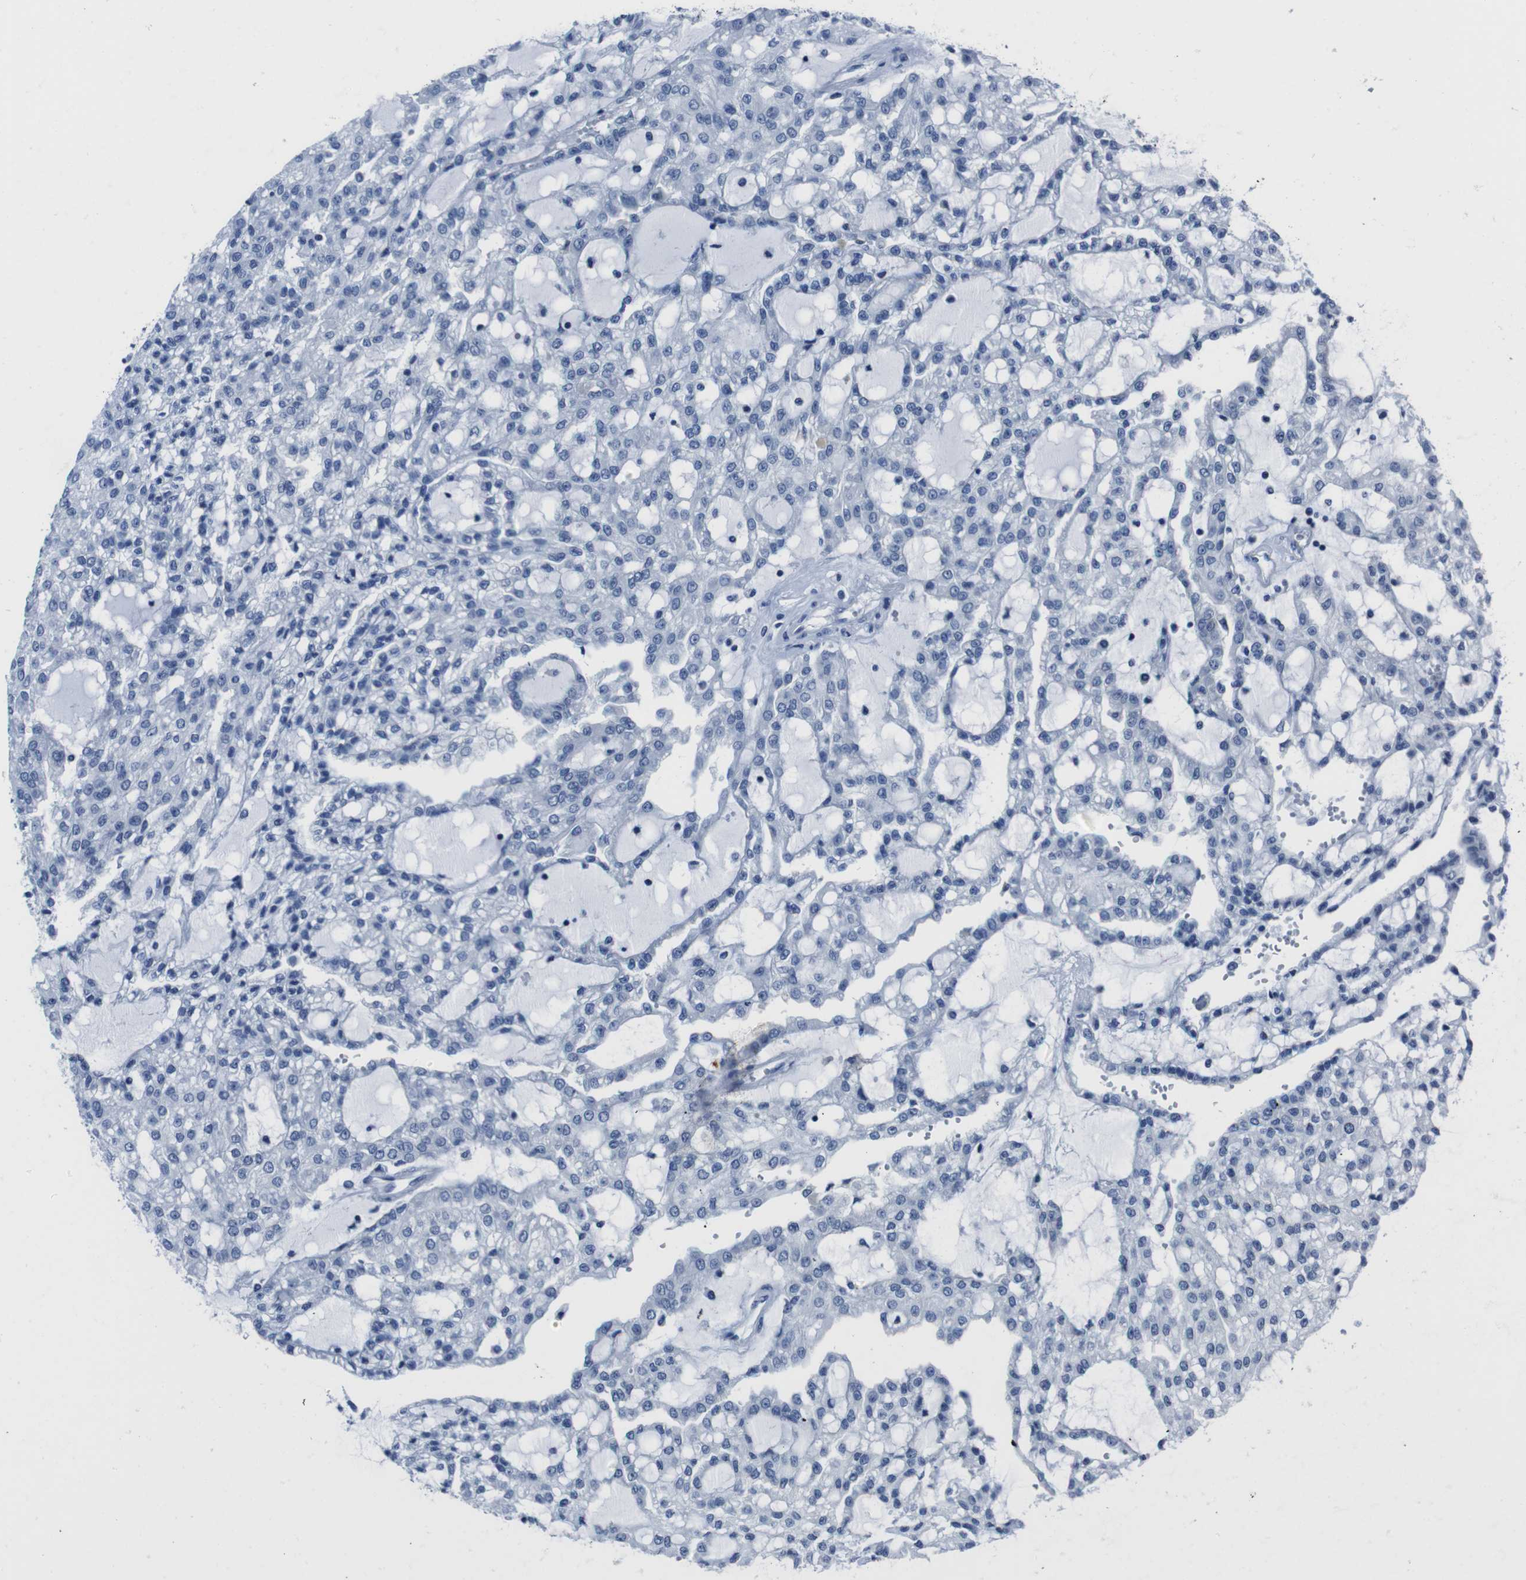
{"staining": {"intensity": "negative", "quantity": "none", "location": "none"}, "tissue": "renal cancer", "cell_type": "Tumor cells", "image_type": "cancer", "snomed": [{"axis": "morphology", "description": "Adenocarcinoma, NOS"}, {"axis": "topography", "description": "Kidney"}], "caption": "IHC histopathology image of human adenocarcinoma (renal) stained for a protein (brown), which demonstrates no expression in tumor cells.", "gene": "EIF4A1", "patient": {"sex": "male", "age": 63}}